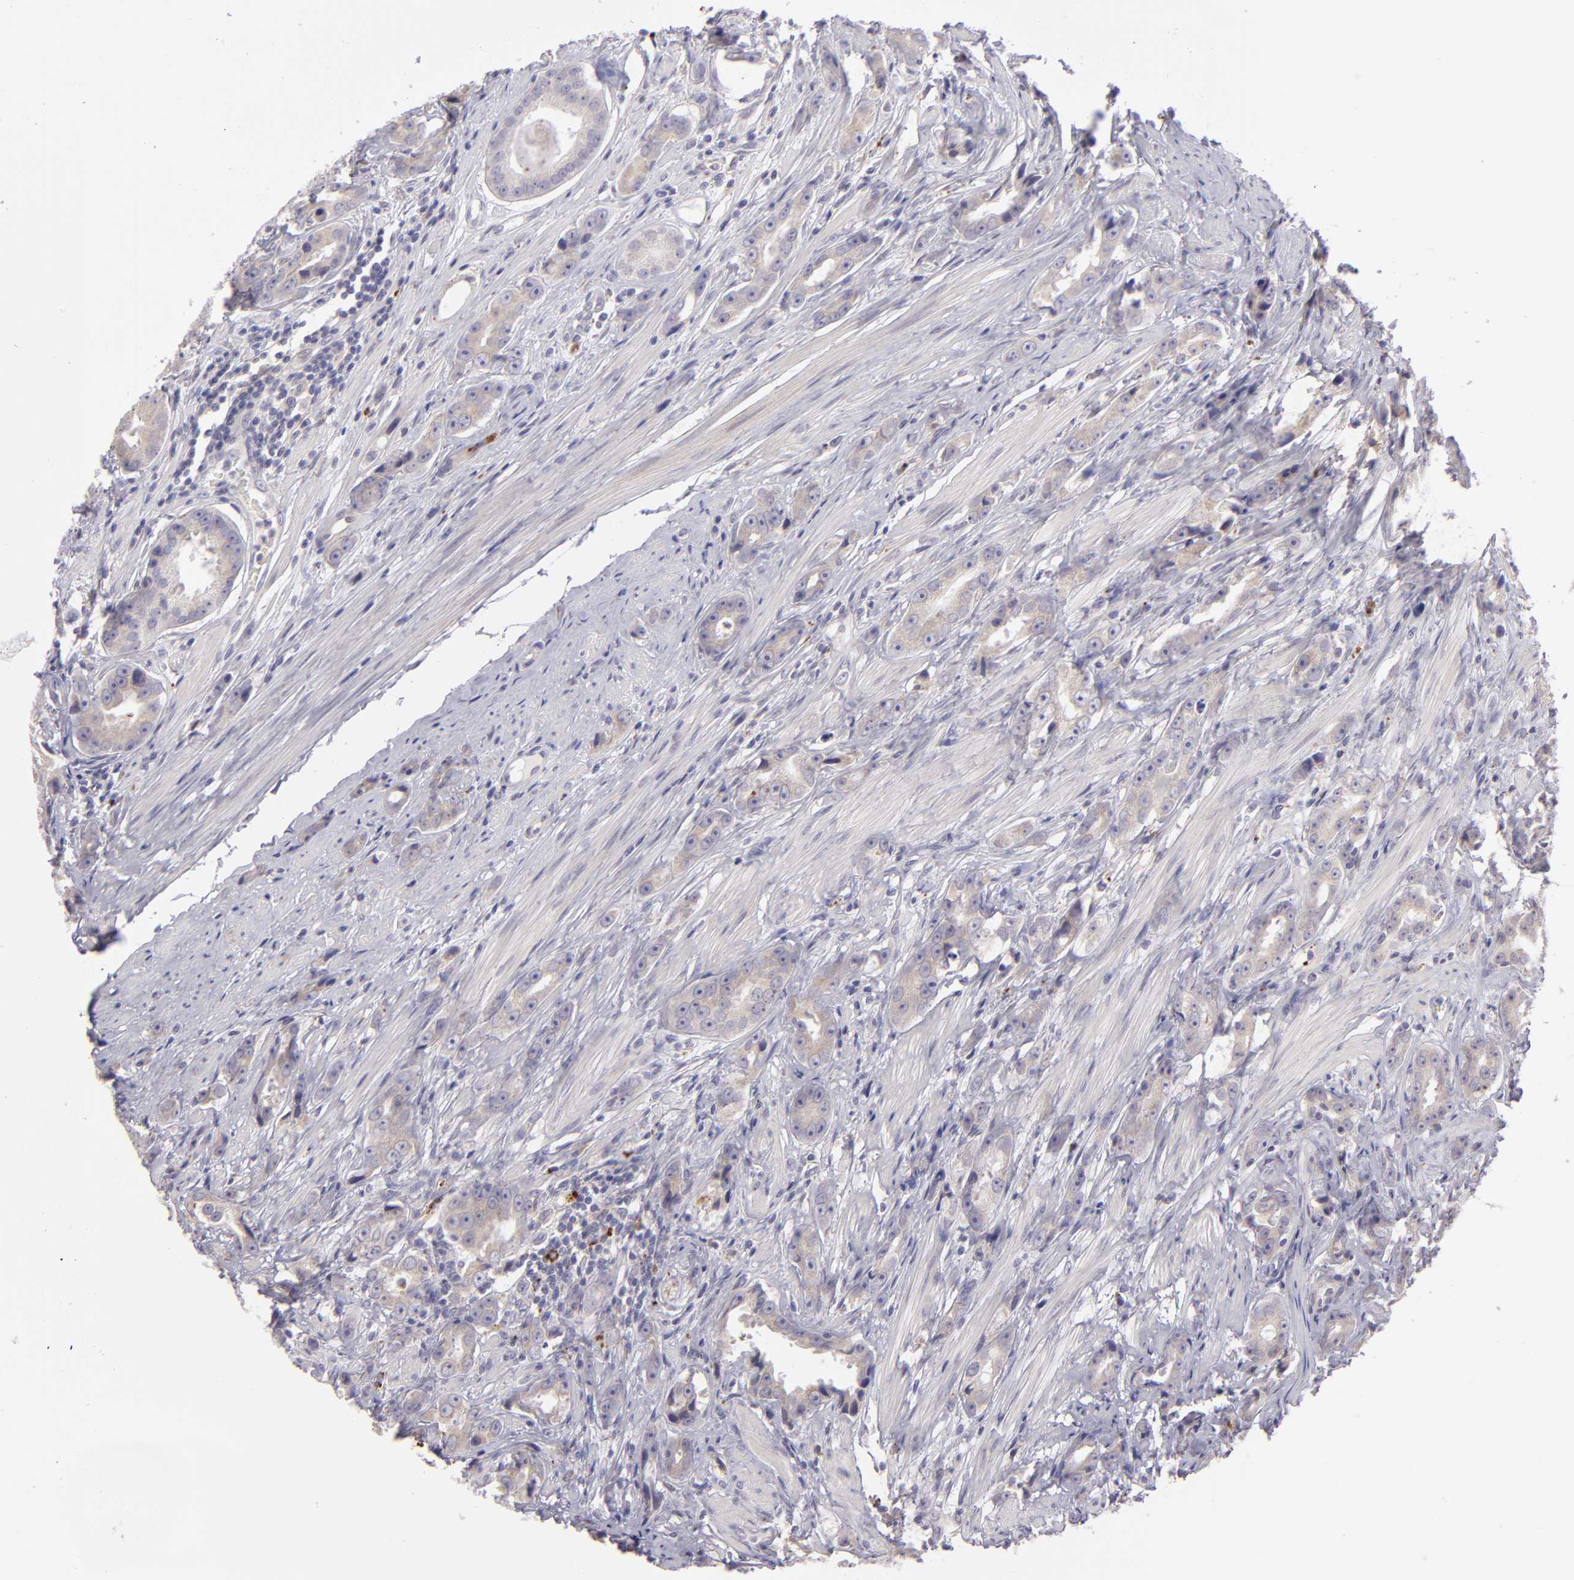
{"staining": {"intensity": "weak", "quantity": ">75%", "location": "cytoplasmic/membranous"}, "tissue": "prostate cancer", "cell_type": "Tumor cells", "image_type": "cancer", "snomed": [{"axis": "morphology", "description": "Adenocarcinoma, Medium grade"}, {"axis": "topography", "description": "Prostate"}], "caption": "Brown immunohistochemical staining in adenocarcinoma (medium-grade) (prostate) exhibits weak cytoplasmic/membranous staining in approximately >75% of tumor cells. (DAB (3,3'-diaminobenzidine) = brown stain, brightfield microscopy at high magnification).", "gene": "TRAF3", "patient": {"sex": "male", "age": 53}}